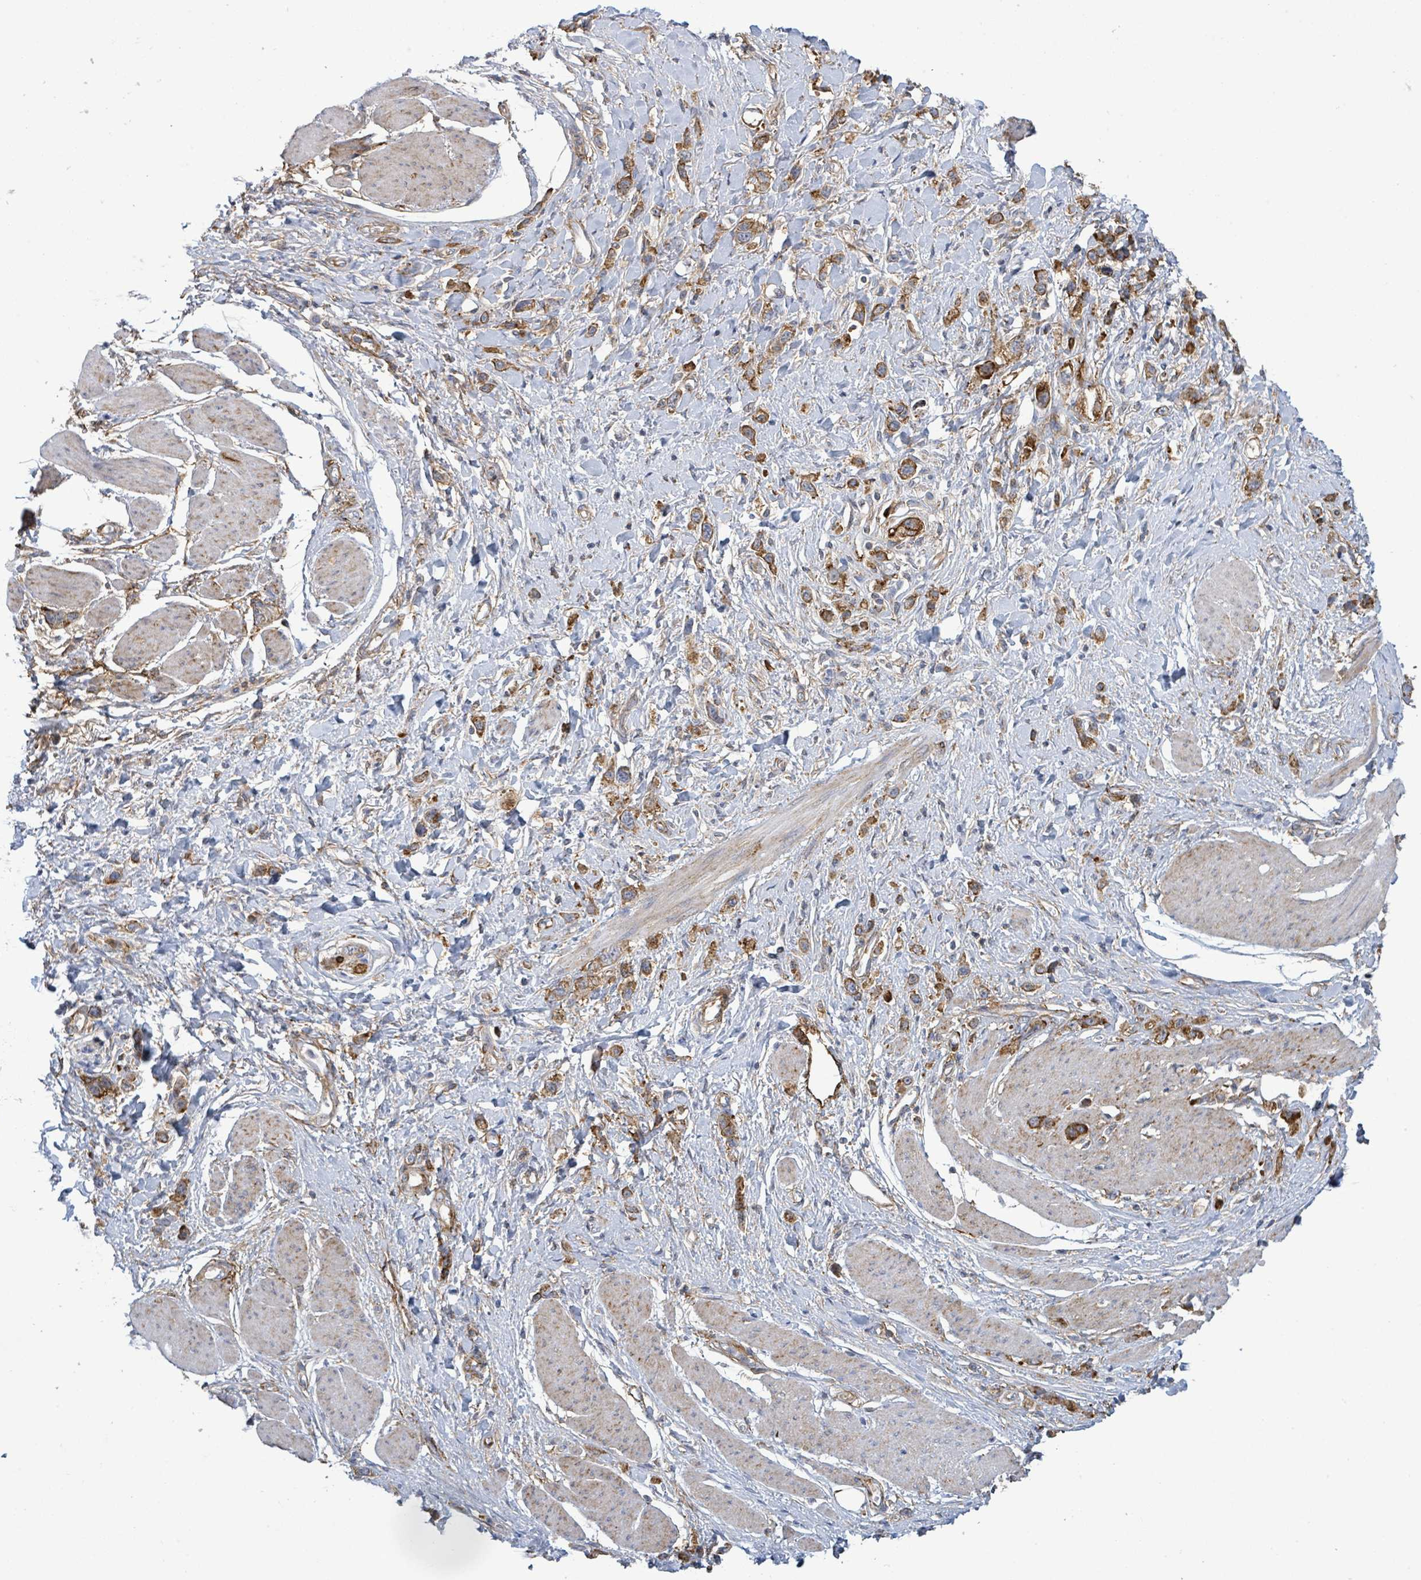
{"staining": {"intensity": "moderate", "quantity": ">75%", "location": "cytoplasmic/membranous"}, "tissue": "stomach cancer", "cell_type": "Tumor cells", "image_type": "cancer", "snomed": [{"axis": "morphology", "description": "Adenocarcinoma, NOS"}, {"axis": "topography", "description": "Stomach"}], "caption": "Protein analysis of stomach cancer (adenocarcinoma) tissue shows moderate cytoplasmic/membranous staining in about >75% of tumor cells.", "gene": "EGFL7", "patient": {"sex": "female", "age": 65}}